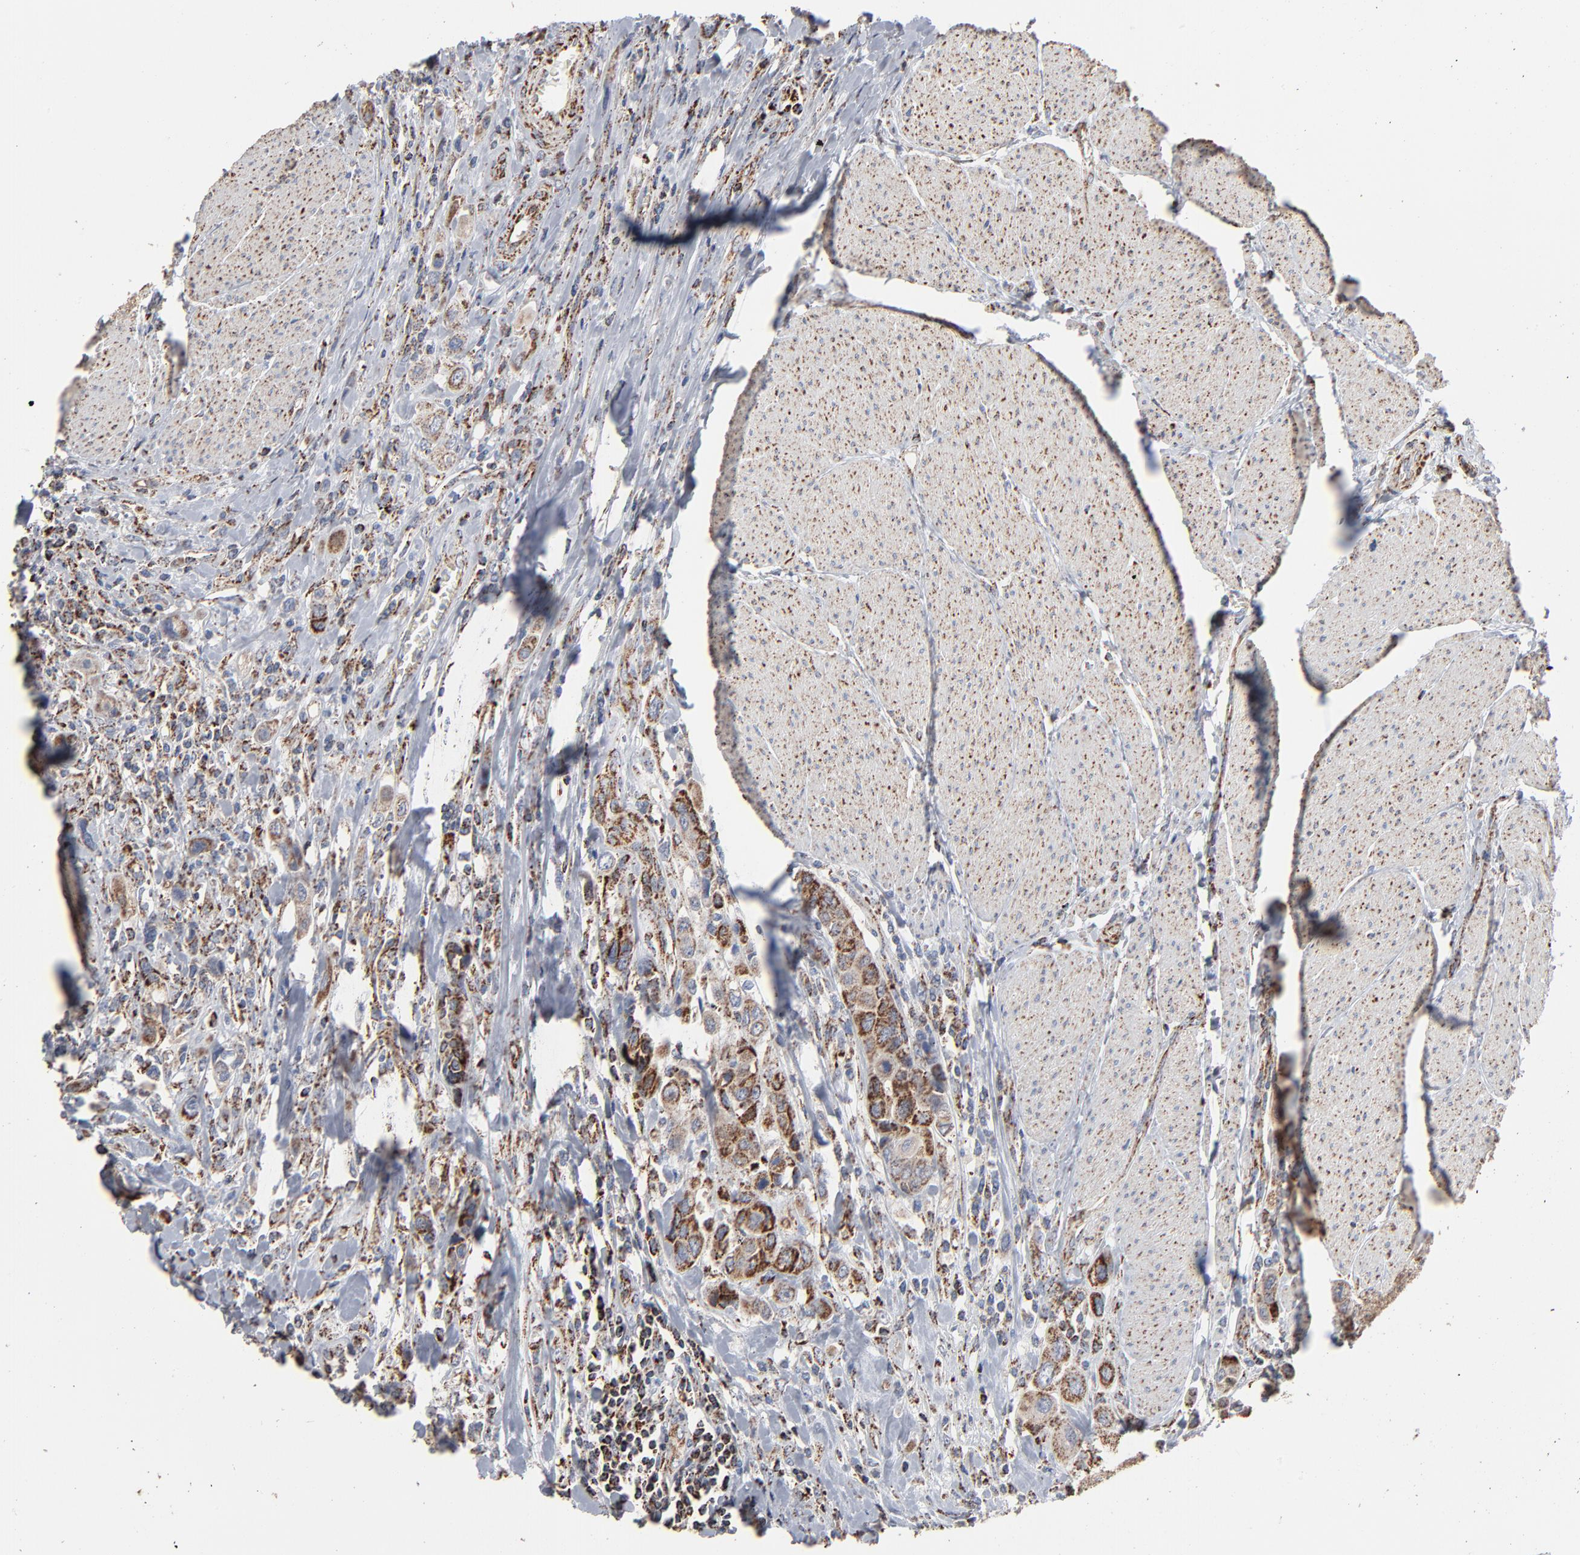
{"staining": {"intensity": "strong", "quantity": ">75%", "location": "cytoplasmic/membranous"}, "tissue": "urothelial cancer", "cell_type": "Tumor cells", "image_type": "cancer", "snomed": [{"axis": "morphology", "description": "Urothelial carcinoma, High grade"}, {"axis": "topography", "description": "Urinary bladder"}], "caption": "Tumor cells exhibit high levels of strong cytoplasmic/membranous expression in about >75% of cells in urothelial carcinoma (high-grade).", "gene": "UQCRC1", "patient": {"sex": "male", "age": 50}}